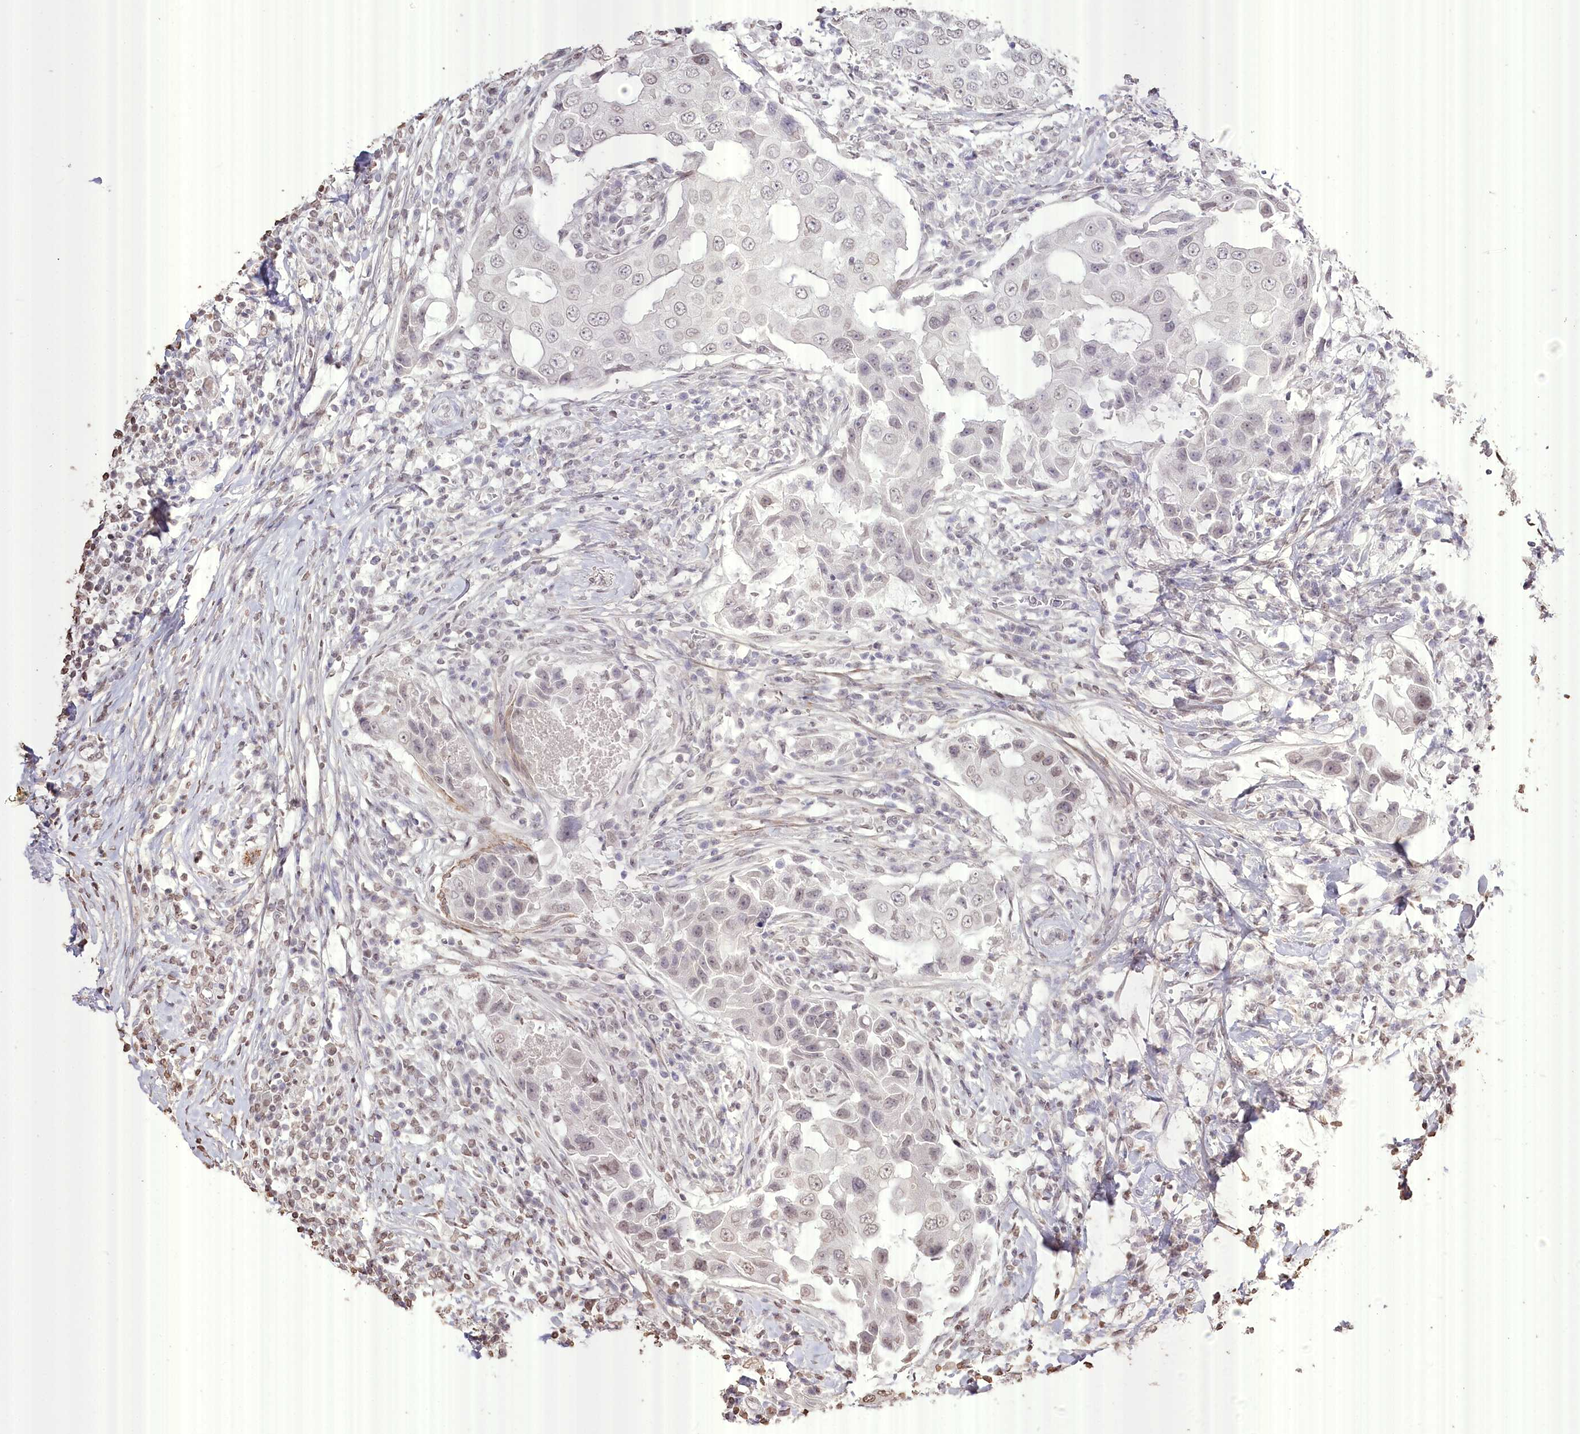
{"staining": {"intensity": "weak", "quantity": "25%-75%", "location": "nuclear"}, "tissue": "breast cancer", "cell_type": "Tumor cells", "image_type": "cancer", "snomed": [{"axis": "morphology", "description": "Duct carcinoma"}, {"axis": "topography", "description": "Breast"}], "caption": "Immunohistochemistry of human breast cancer demonstrates low levels of weak nuclear staining in about 25%-75% of tumor cells.", "gene": "SLC39A10", "patient": {"sex": "female", "age": 27}}